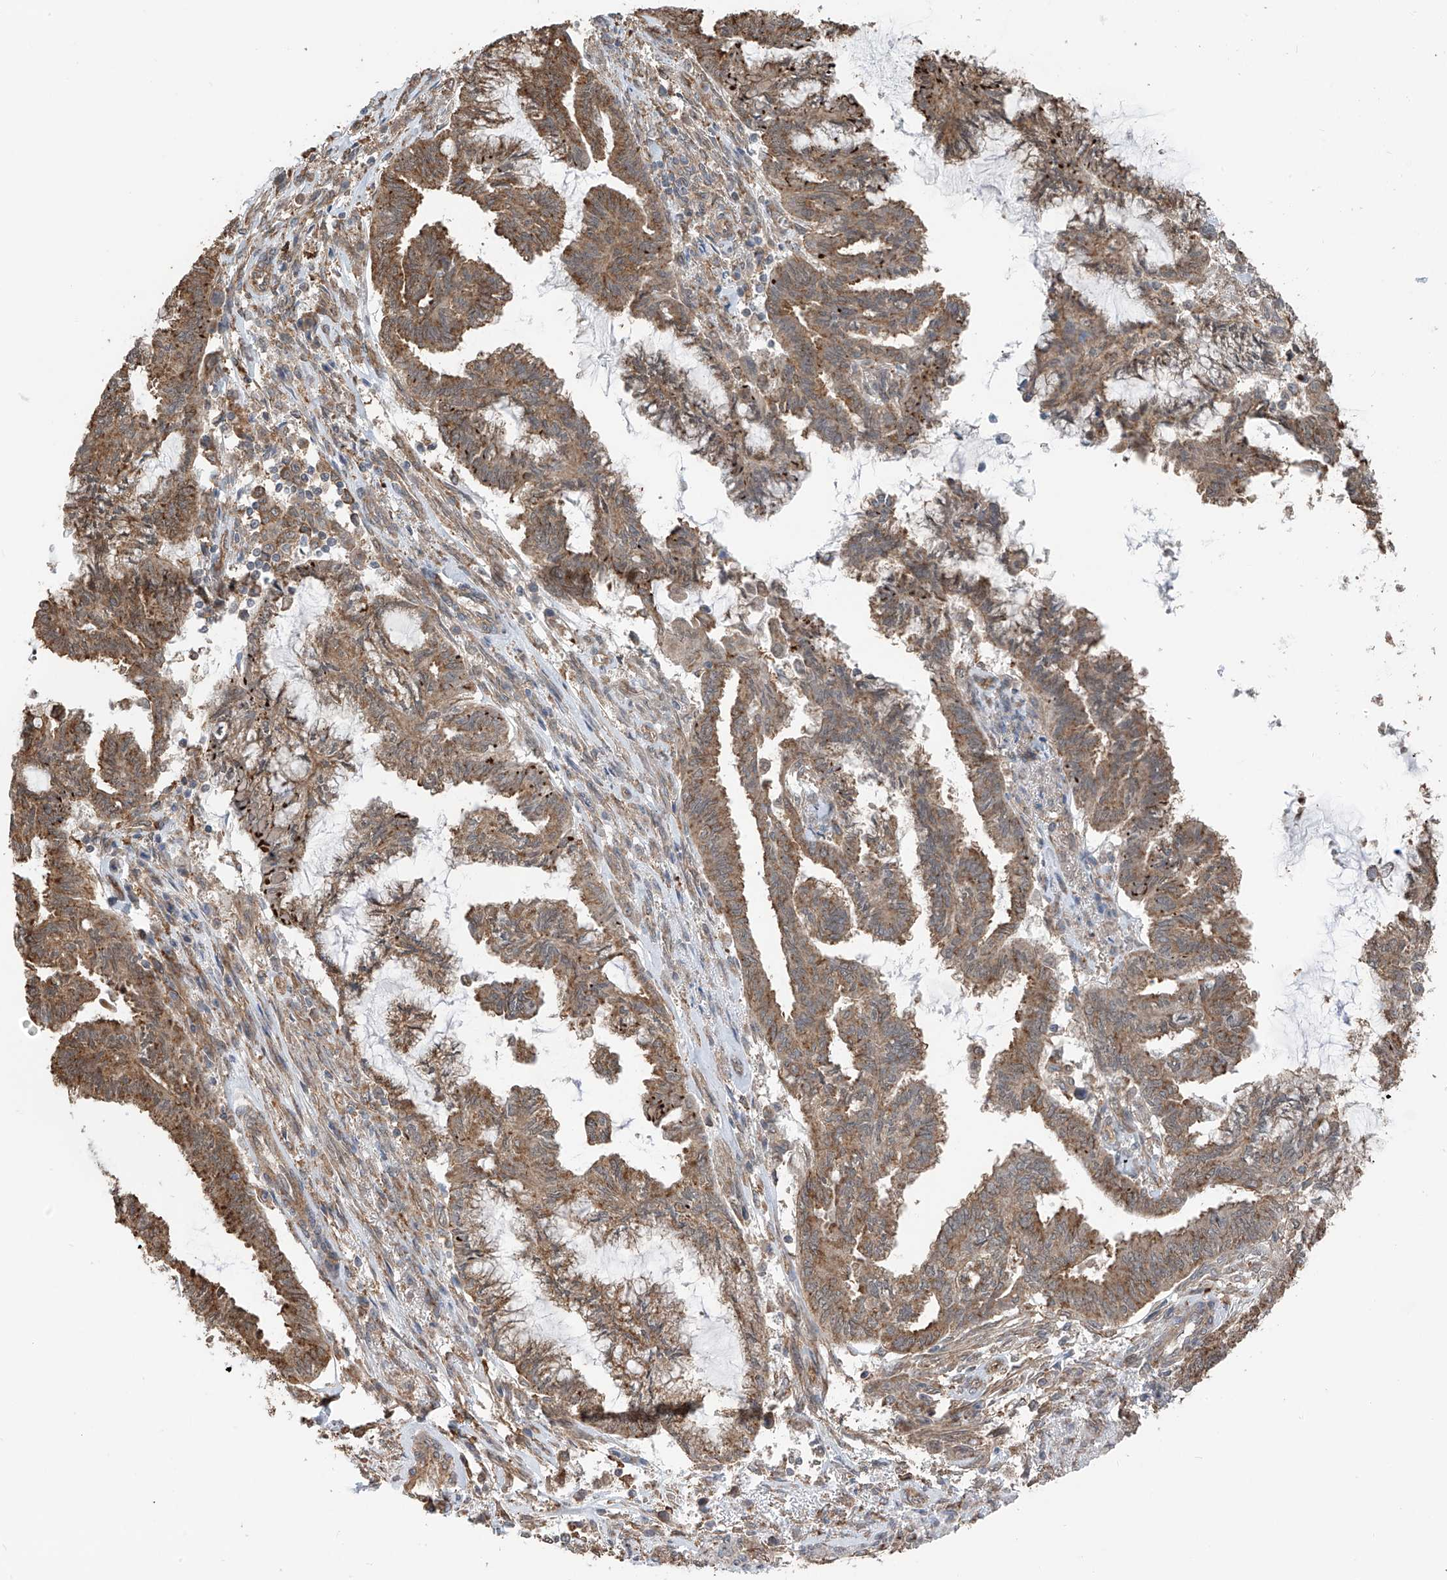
{"staining": {"intensity": "moderate", "quantity": ">75%", "location": "cytoplasmic/membranous"}, "tissue": "endometrial cancer", "cell_type": "Tumor cells", "image_type": "cancer", "snomed": [{"axis": "morphology", "description": "Adenocarcinoma, NOS"}, {"axis": "topography", "description": "Endometrium"}], "caption": "Moderate cytoplasmic/membranous protein positivity is identified in approximately >75% of tumor cells in endometrial cancer (adenocarcinoma).", "gene": "ZNF189", "patient": {"sex": "female", "age": 86}}